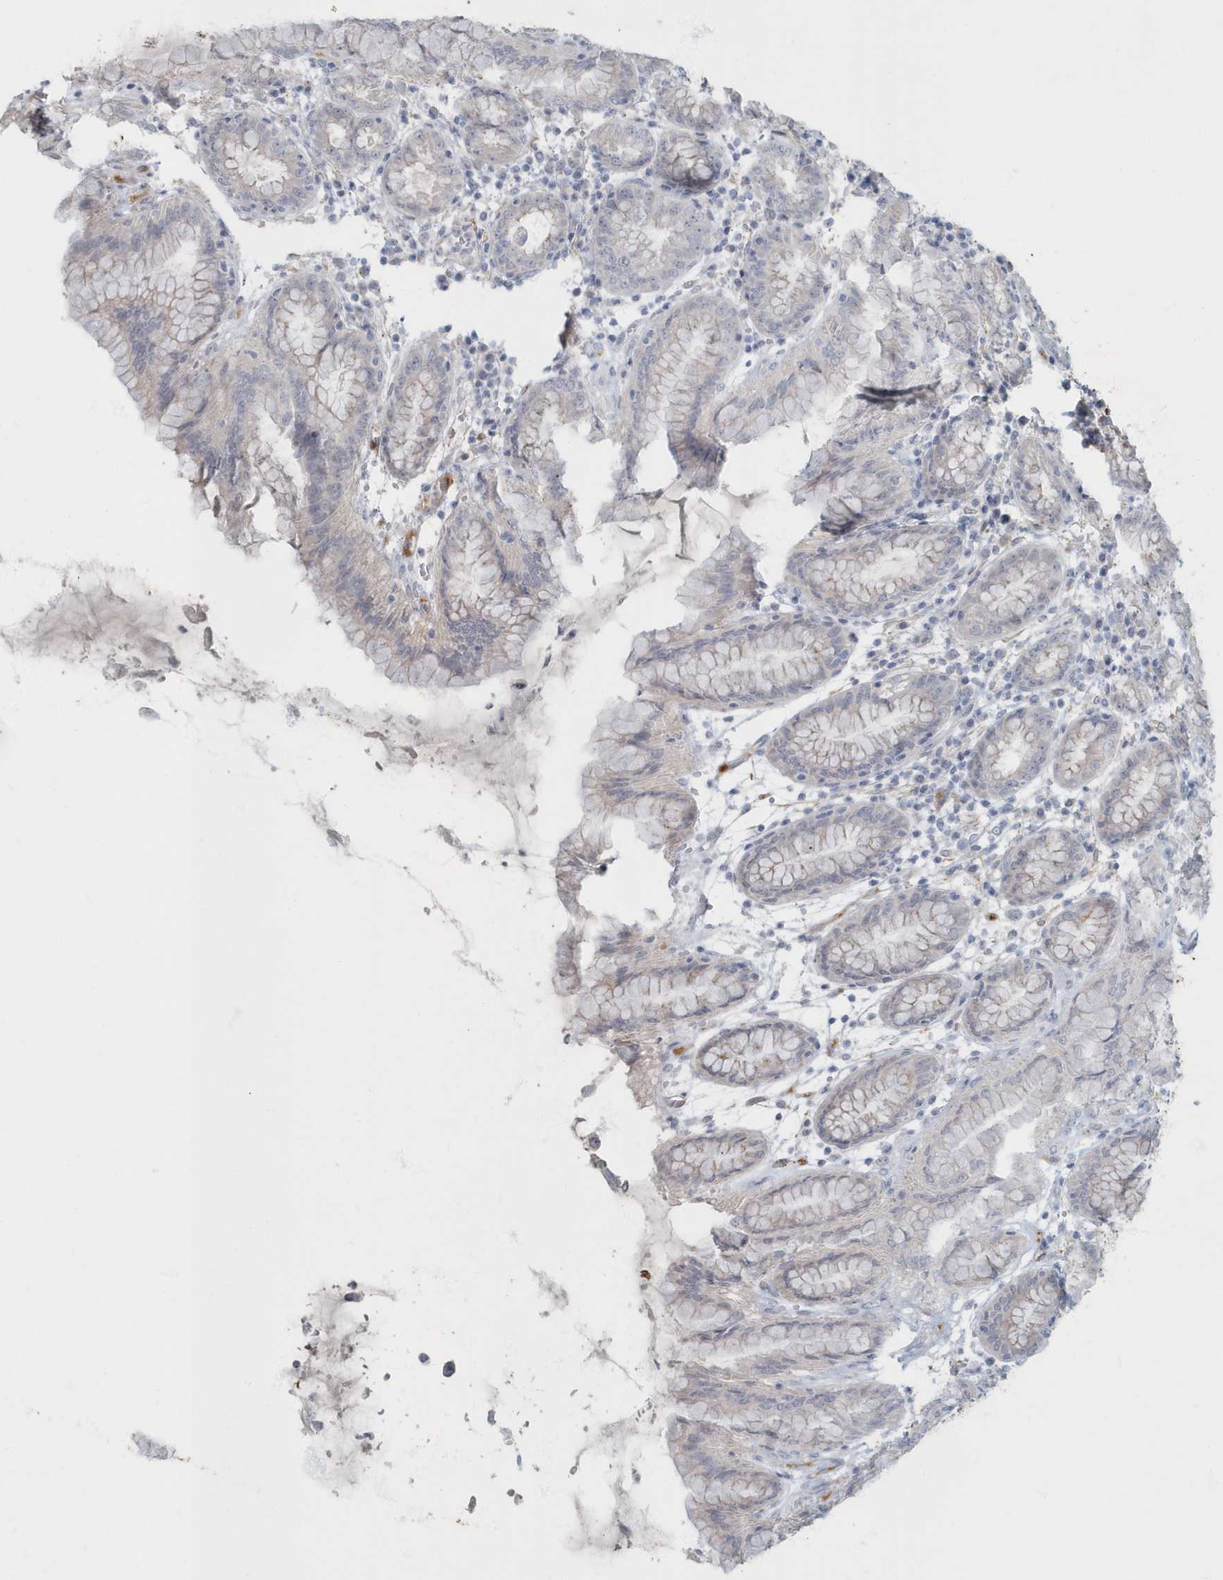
{"staining": {"intensity": "negative", "quantity": "none", "location": "none"}, "tissue": "stomach", "cell_type": "Glandular cells", "image_type": "normal", "snomed": [{"axis": "morphology", "description": "Normal tissue, NOS"}, {"axis": "topography", "description": "Stomach"}], "caption": "This photomicrograph is of benign stomach stained with immunohistochemistry (IHC) to label a protein in brown with the nuclei are counter-stained blue. There is no expression in glandular cells.", "gene": "MYOT", "patient": {"sex": "female", "age": 79}}